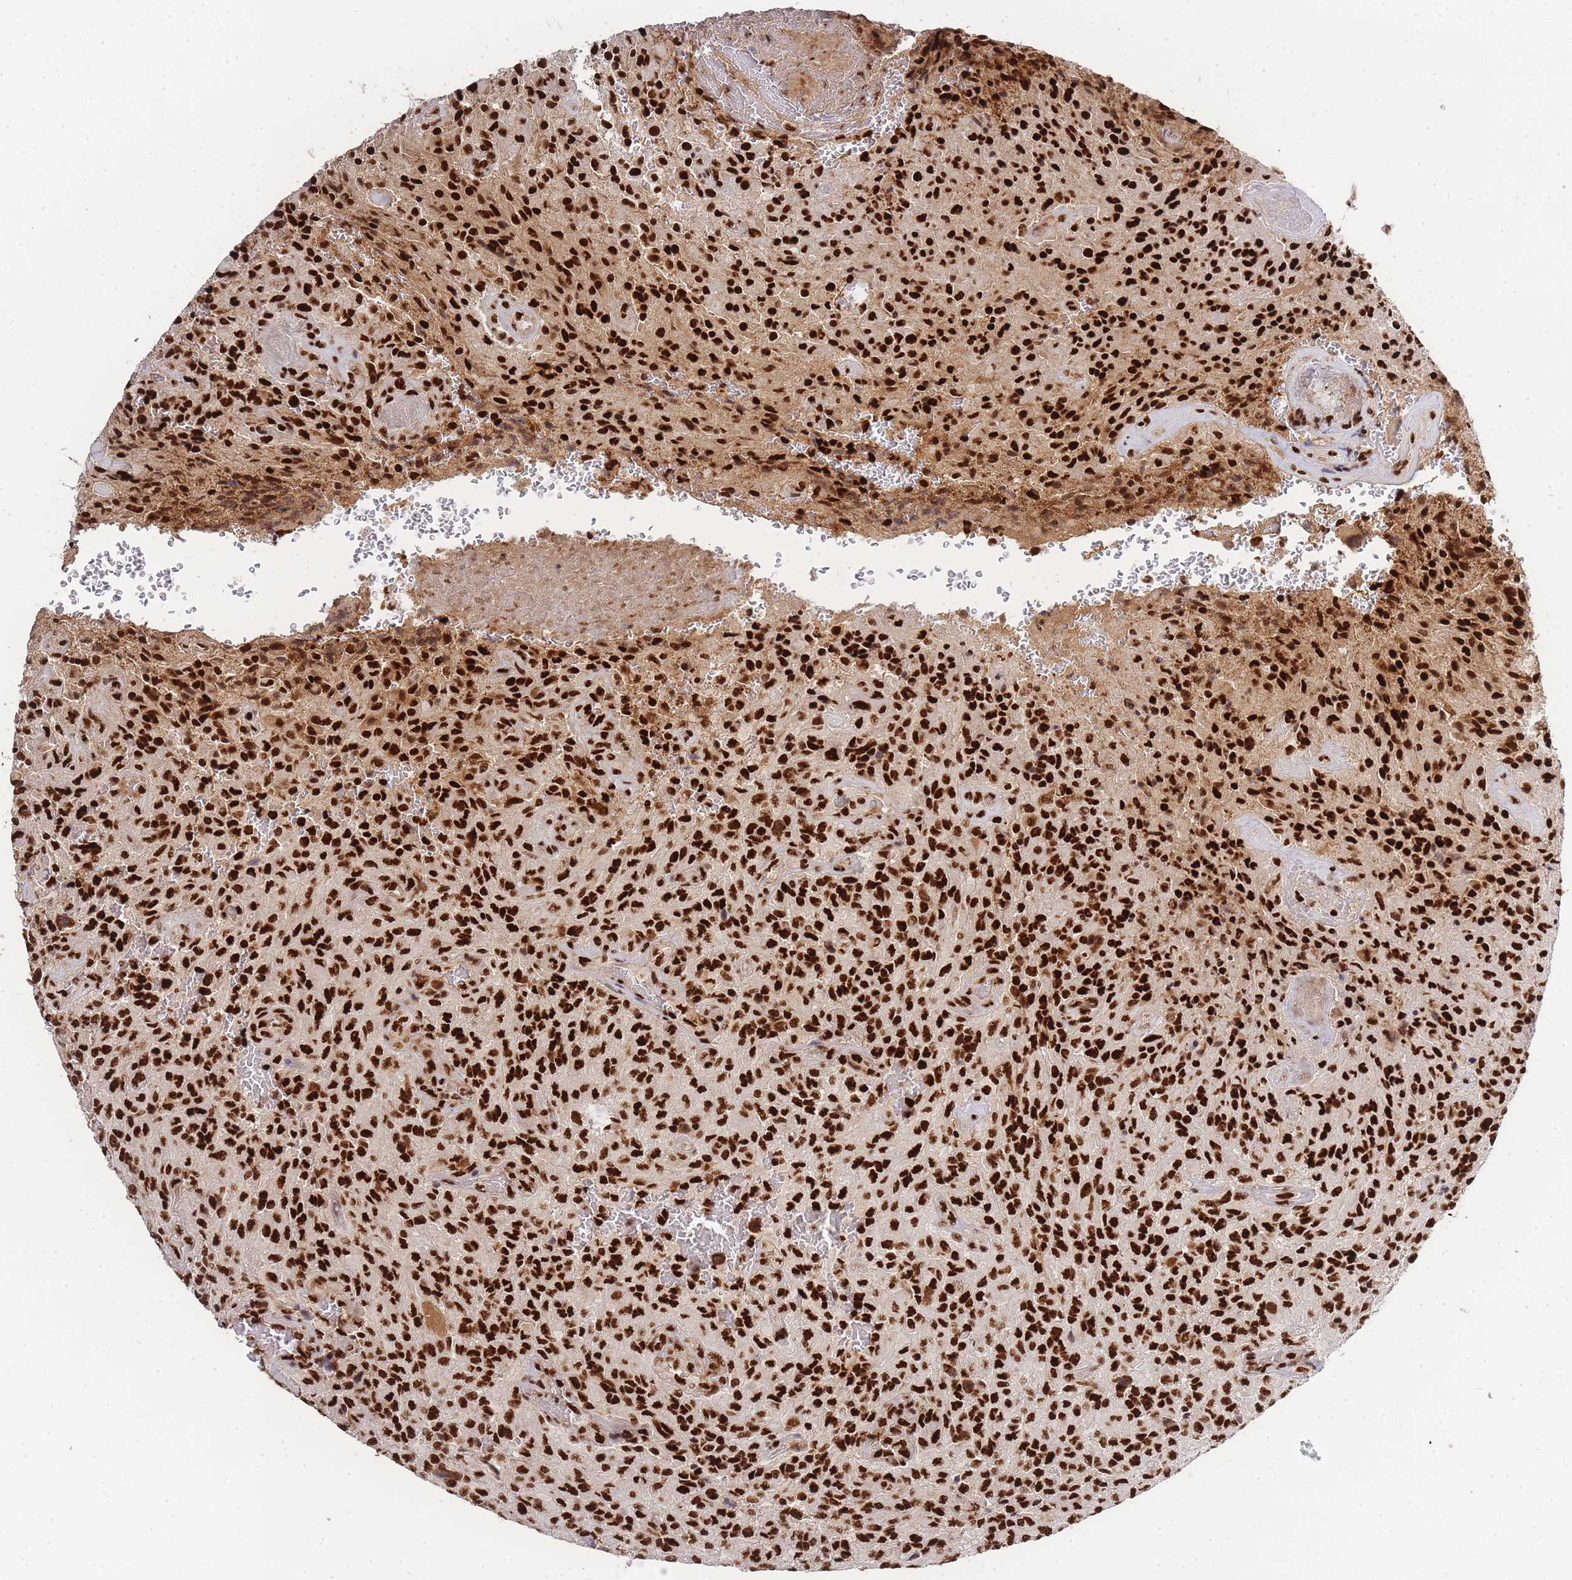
{"staining": {"intensity": "strong", "quantity": ">75%", "location": "nuclear"}, "tissue": "glioma", "cell_type": "Tumor cells", "image_type": "cancer", "snomed": [{"axis": "morphology", "description": "Normal tissue, NOS"}, {"axis": "morphology", "description": "Glioma, malignant, High grade"}, {"axis": "topography", "description": "Cerebral cortex"}], "caption": "A high amount of strong nuclear staining is appreciated in approximately >75% of tumor cells in malignant glioma (high-grade) tissue. Nuclei are stained in blue.", "gene": "PRKDC", "patient": {"sex": "male", "age": 56}}